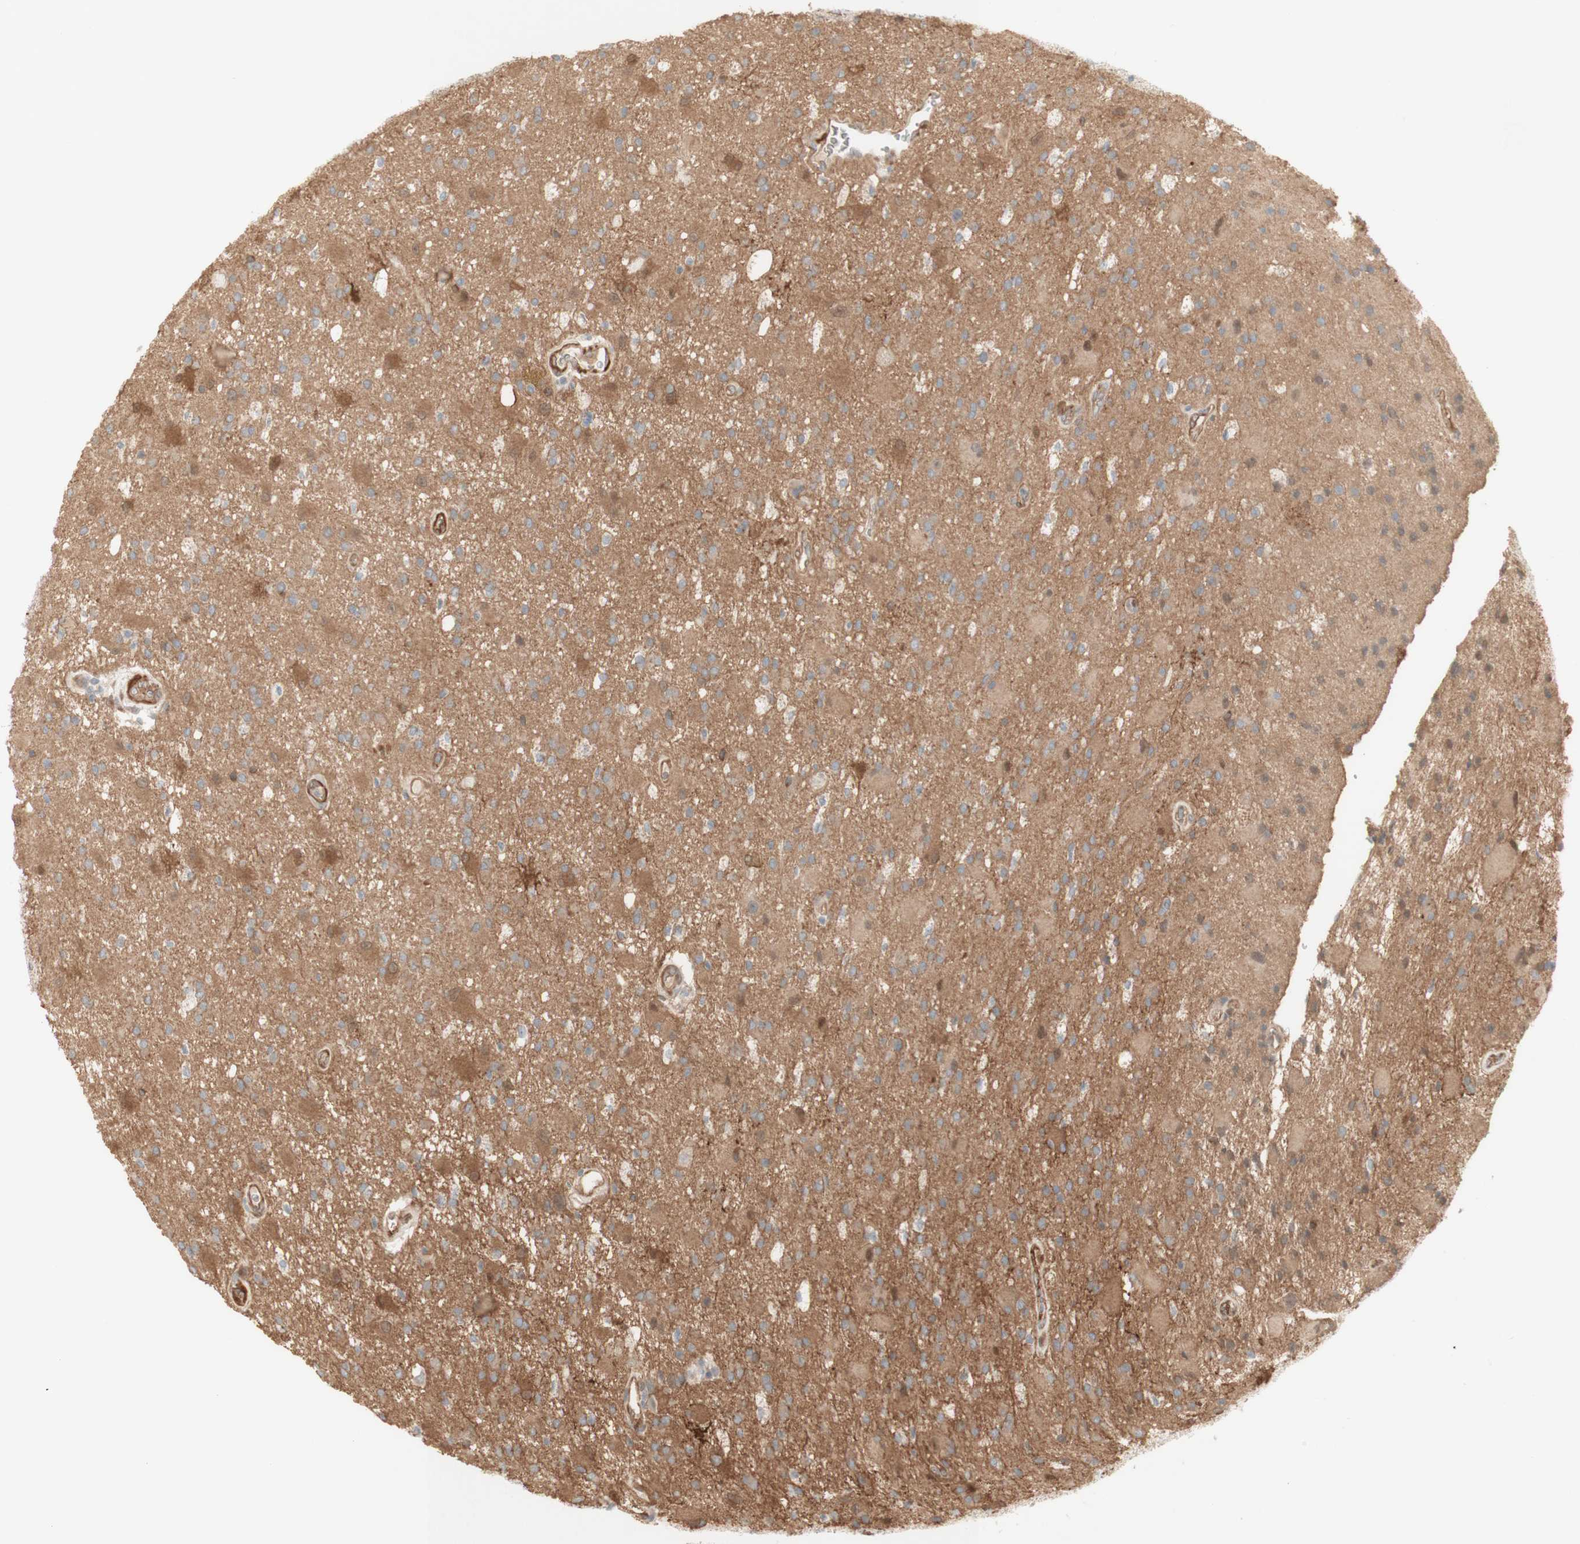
{"staining": {"intensity": "moderate", "quantity": ">75%", "location": "cytoplasmic/membranous"}, "tissue": "glioma", "cell_type": "Tumor cells", "image_type": "cancer", "snomed": [{"axis": "morphology", "description": "Glioma, malignant, Low grade"}, {"axis": "topography", "description": "Brain"}], "caption": "The micrograph displays a brown stain indicating the presence of a protein in the cytoplasmic/membranous of tumor cells in low-grade glioma (malignant).", "gene": "CNN3", "patient": {"sex": "male", "age": 58}}